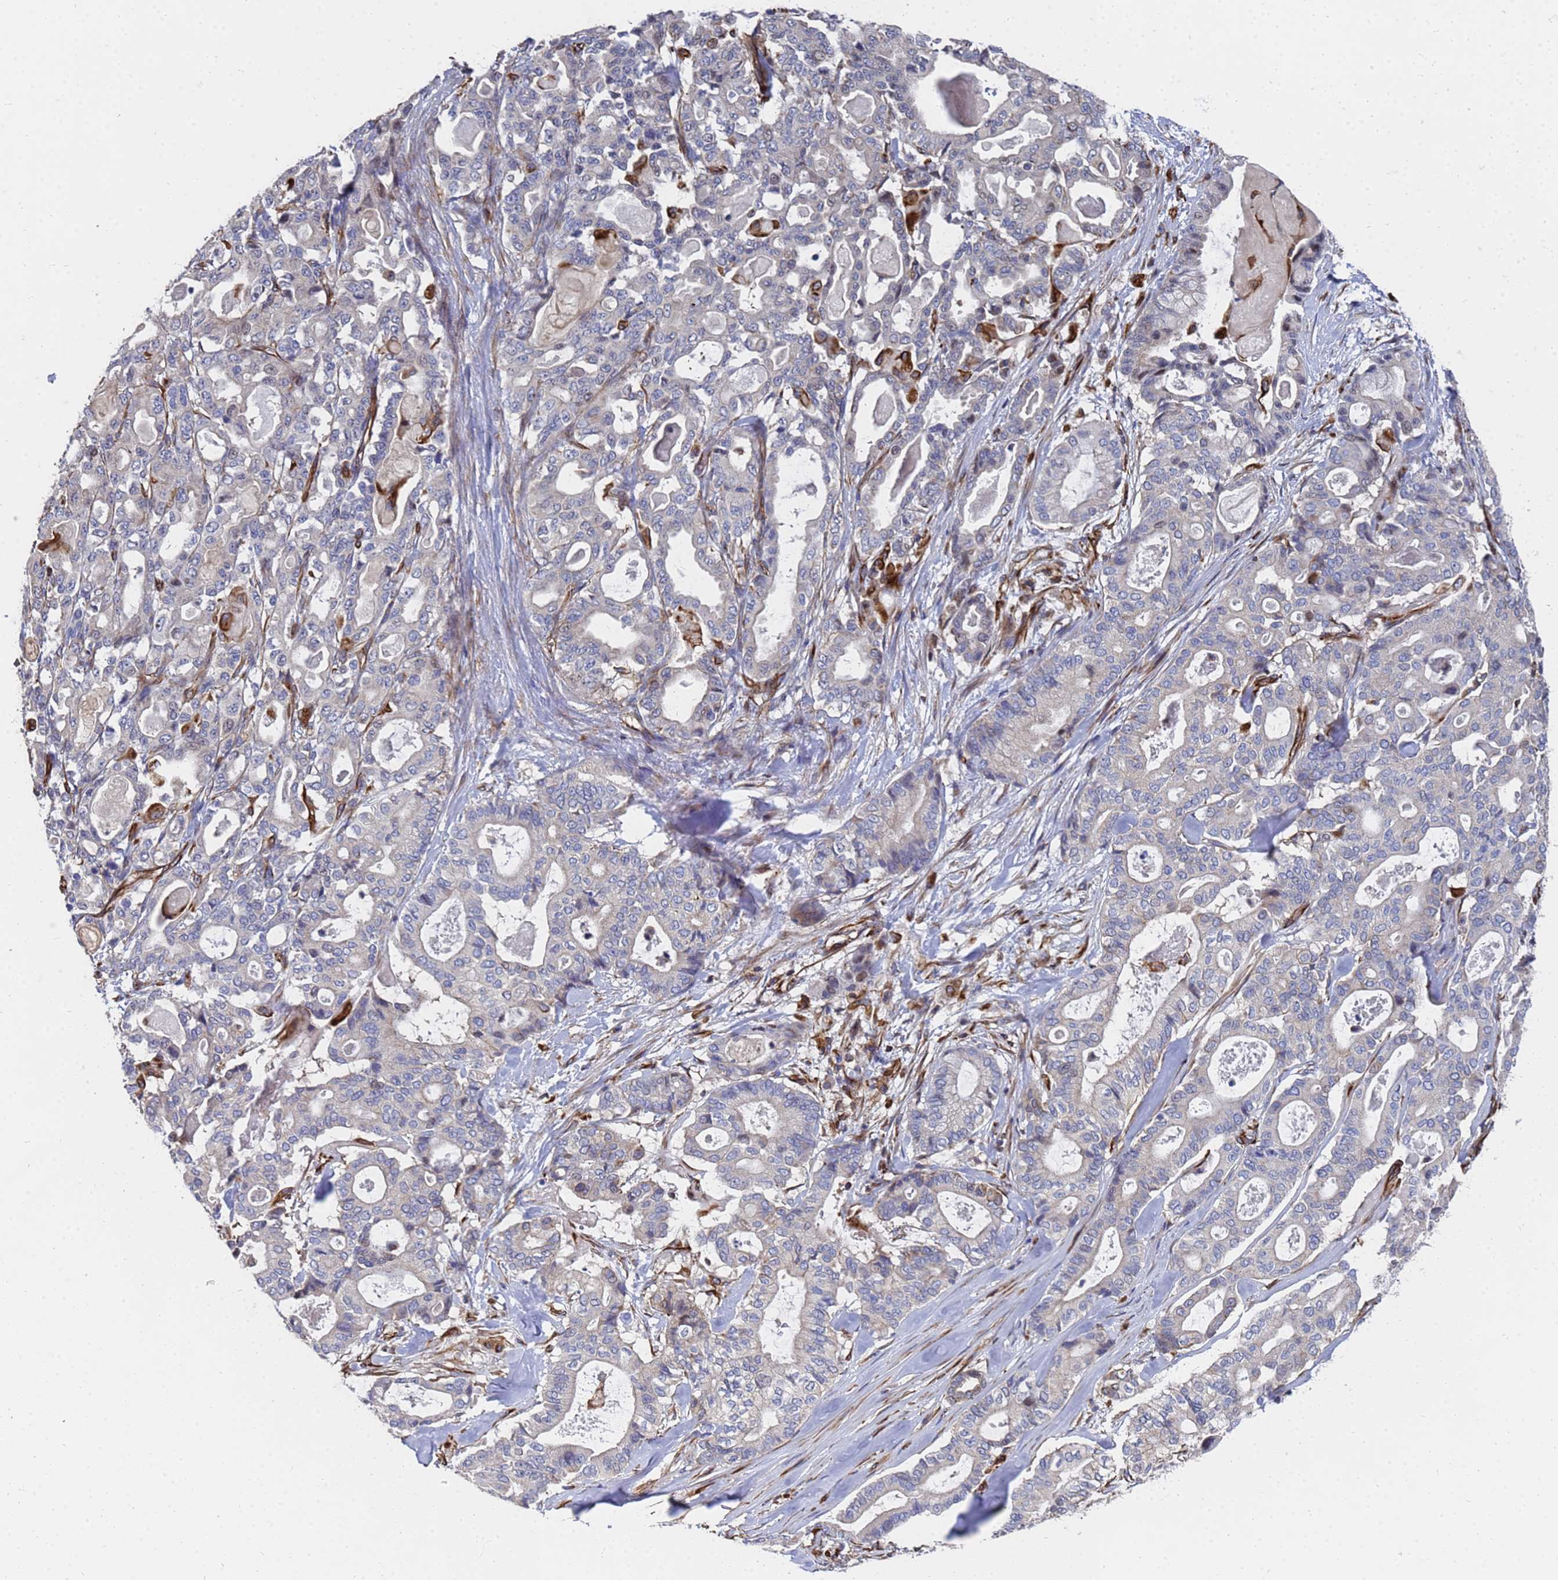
{"staining": {"intensity": "negative", "quantity": "none", "location": "none"}, "tissue": "pancreatic cancer", "cell_type": "Tumor cells", "image_type": "cancer", "snomed": [{"axis": "morphology", "description": "Adenocarcinoma, NOS"}, {"axis": "topography", "description": "Pancreas"}], "caption": "This is a histopathology image of immunohistochemistry staining of adenocarcinoma (pancreatic), which shows no staining in tumor cells.", "gene": "SYT13", "patient": {"sex": "male", "age": 63}}